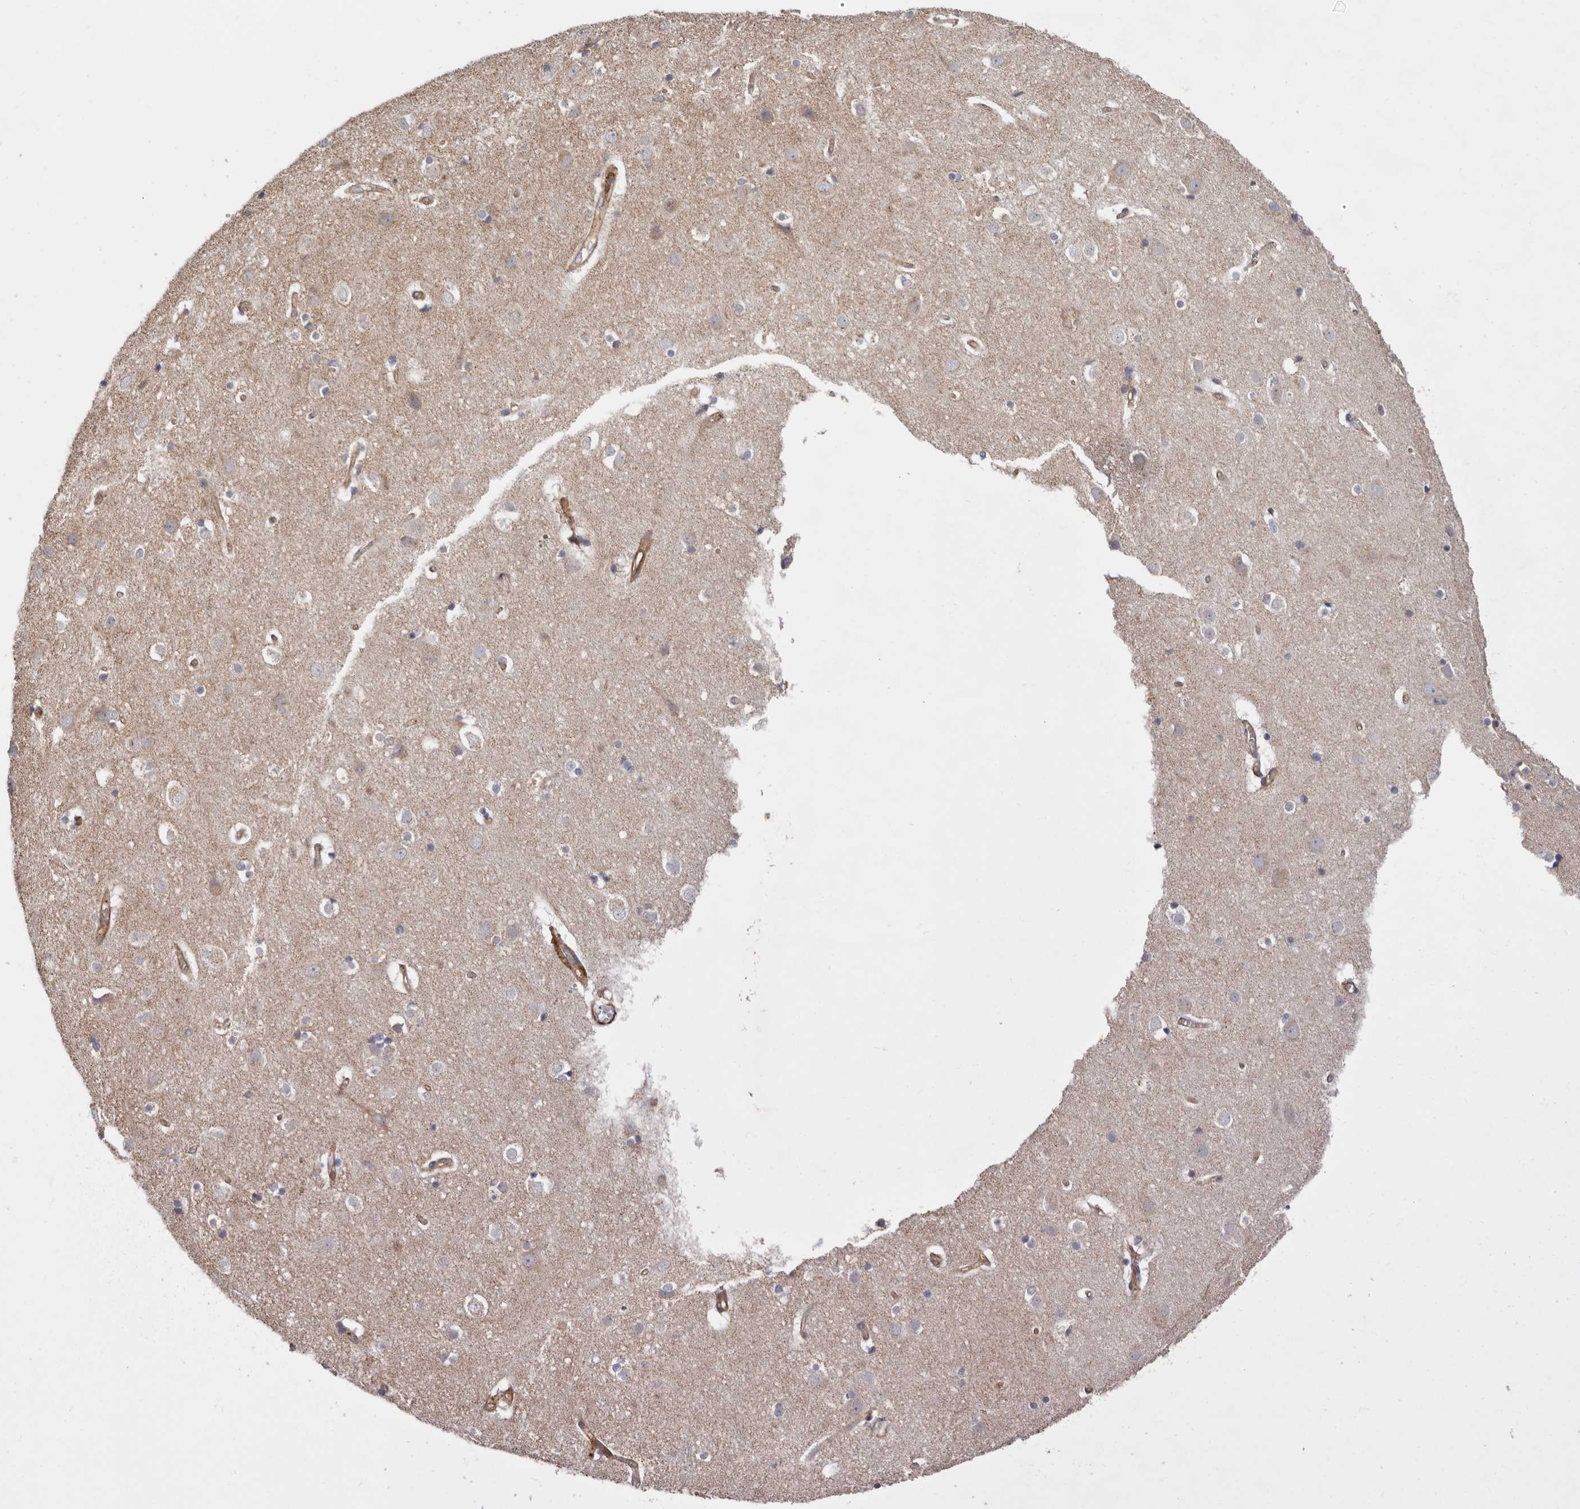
{"staining": {"intensity": "strong", "quantity": "25%-75%", "location": "cytoplasmic/membranous"}, "tissue": "cerebral cortex", "cell_type": "Endothelial cells", "image_type": "normal", "snomed": [{"axis": "morphology", "description": "Normal tissue, NOS"}, {"axis": "topography", "description": "Cerebral cortex"}], "caption": "Cerebral cortex stained with DAB immunohistochemistry (IHC) shows high levels of strong cytoplasmic/membranous staining in about 25%-75% of endothelial cells.", "gene": "TMC7", "patient": {"sex": "male", "age": 54}}